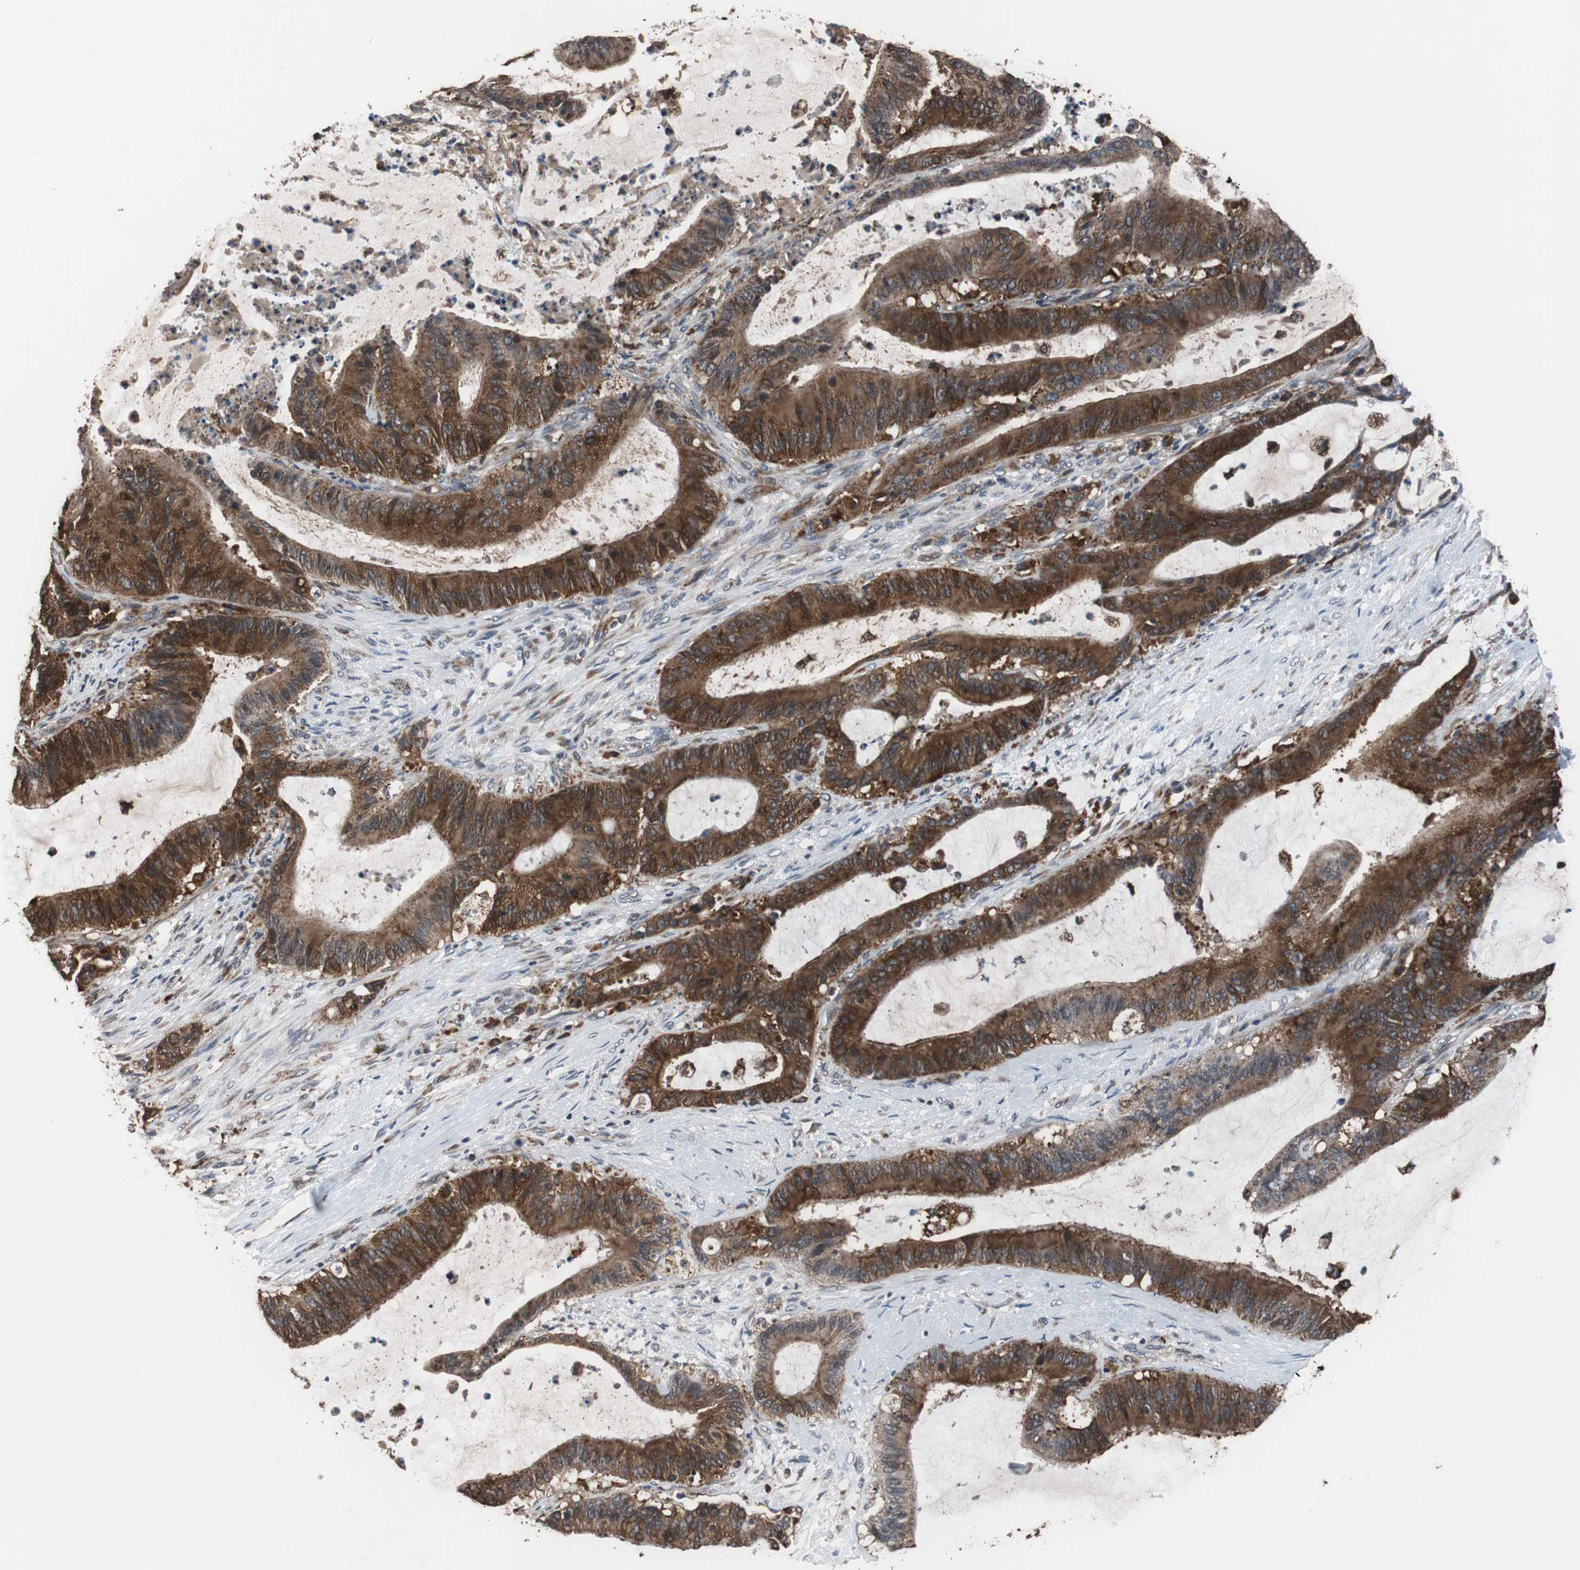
{"staining": {"intensity": "strong", "quantity": ">75%", "location": "cytoplasmic/membranous"}, "tissue": "liver cancer", "cell_type": "Tumor cells", "image_type": "cancer", "snomed": [{"axis": "morphology", "description": "Cholangiocarcinoma"}, {"axis": "topography", "description": "Liver"}], "caption": "Protein staining shows strong cytoplasmic/membranous expression in about >75% of tumor cells in liver cancer (cholangiocarcinoma). (DAB (3,3'-diaminobenzidine) = brown stain, brightfield microscopy at high magnification).", "gene": "USP10", "patient": {"sex": "female", "age": 73}}